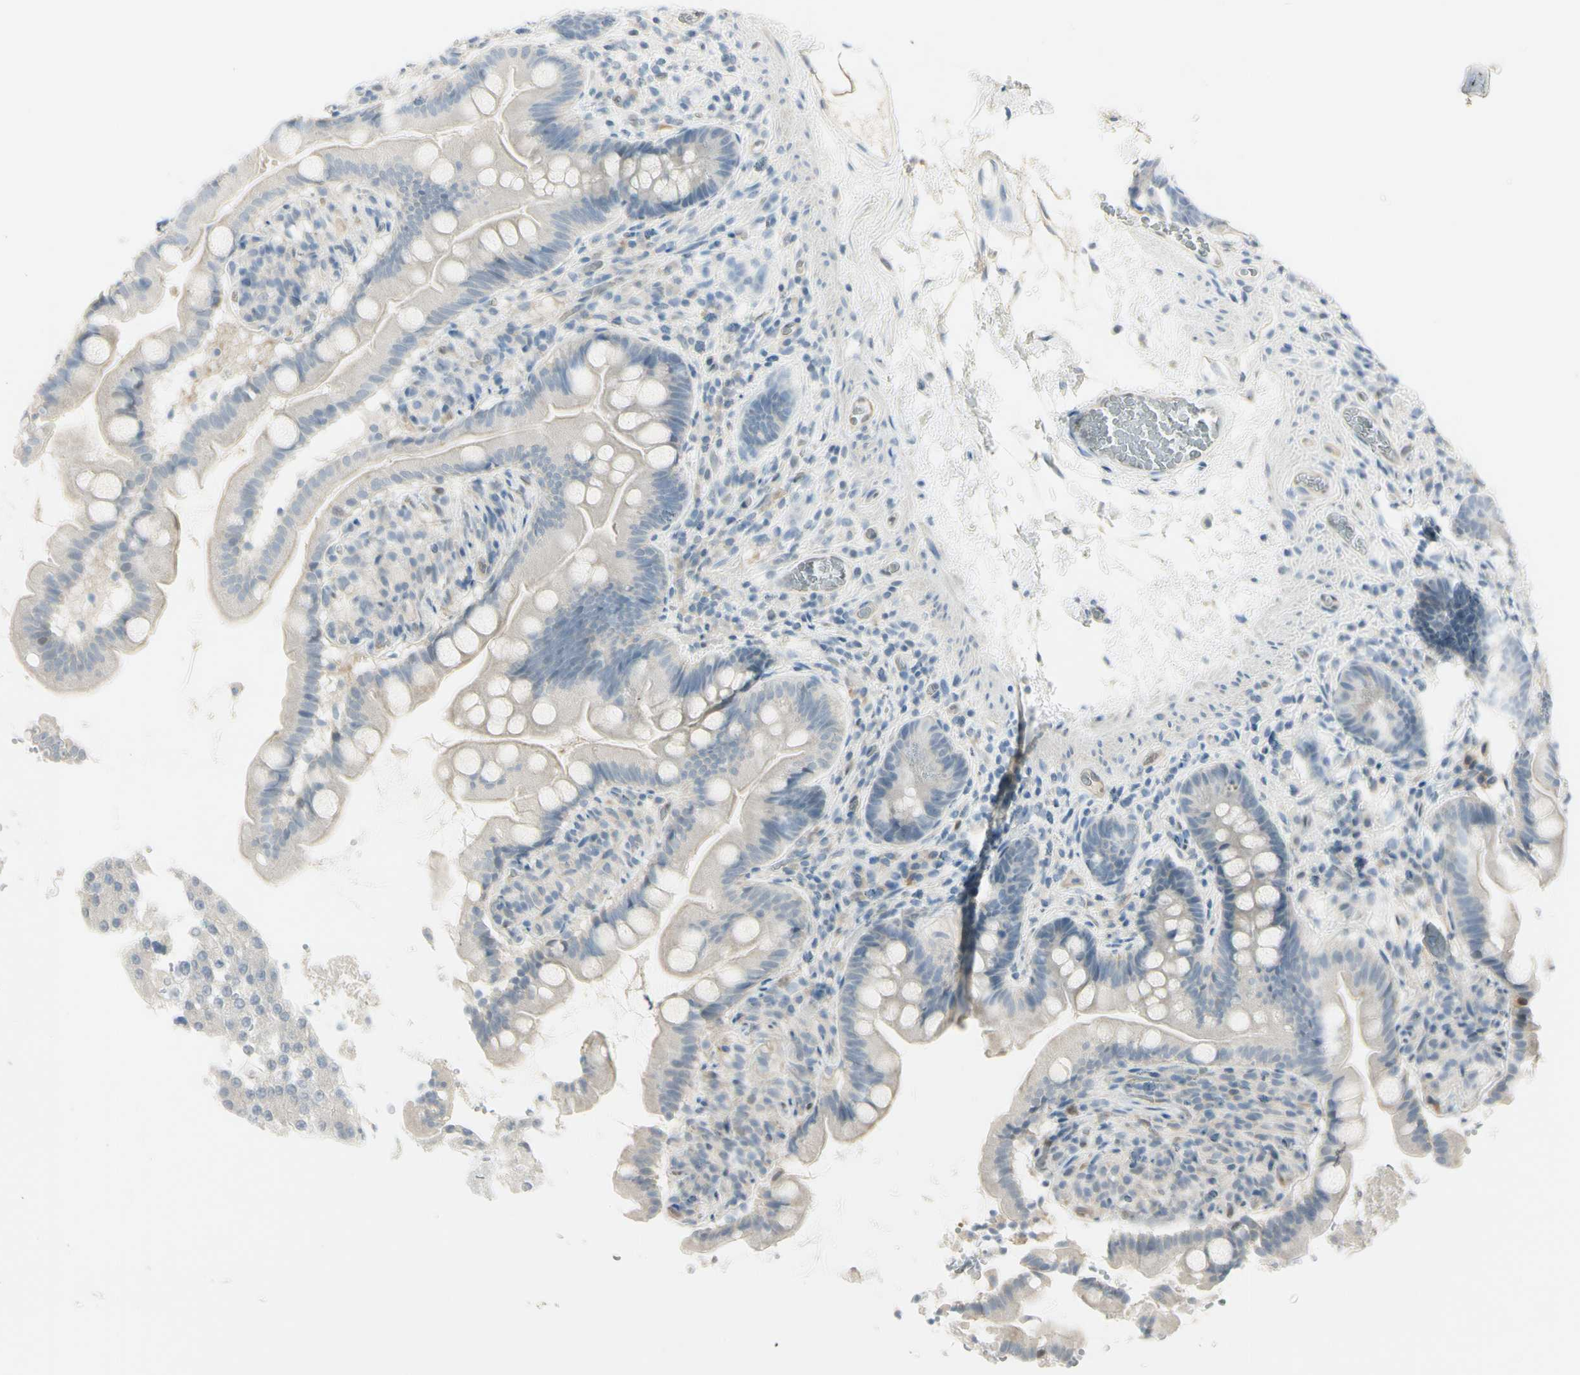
{"staining": {"intensity": "weak", "quantity": "<25%", "location": "cytoplasmic/membranous"}, "tissue": "small intestine", "cell_type": "Glandular cells", "image_type": "normal", "snomed": [{"axis": "morphology", "description": "Normal tissue, NOS"}, {"axis": "topography", "description": "Small intestine"}], "caption": "DAB (3,3'-diaminobenzidine) immunohistochemical staining of unremarkable human small intestine exhibits no significant staining in glandular cells.", "gene": "ASB9", "patient": {"sex": "female", "age": 56}}